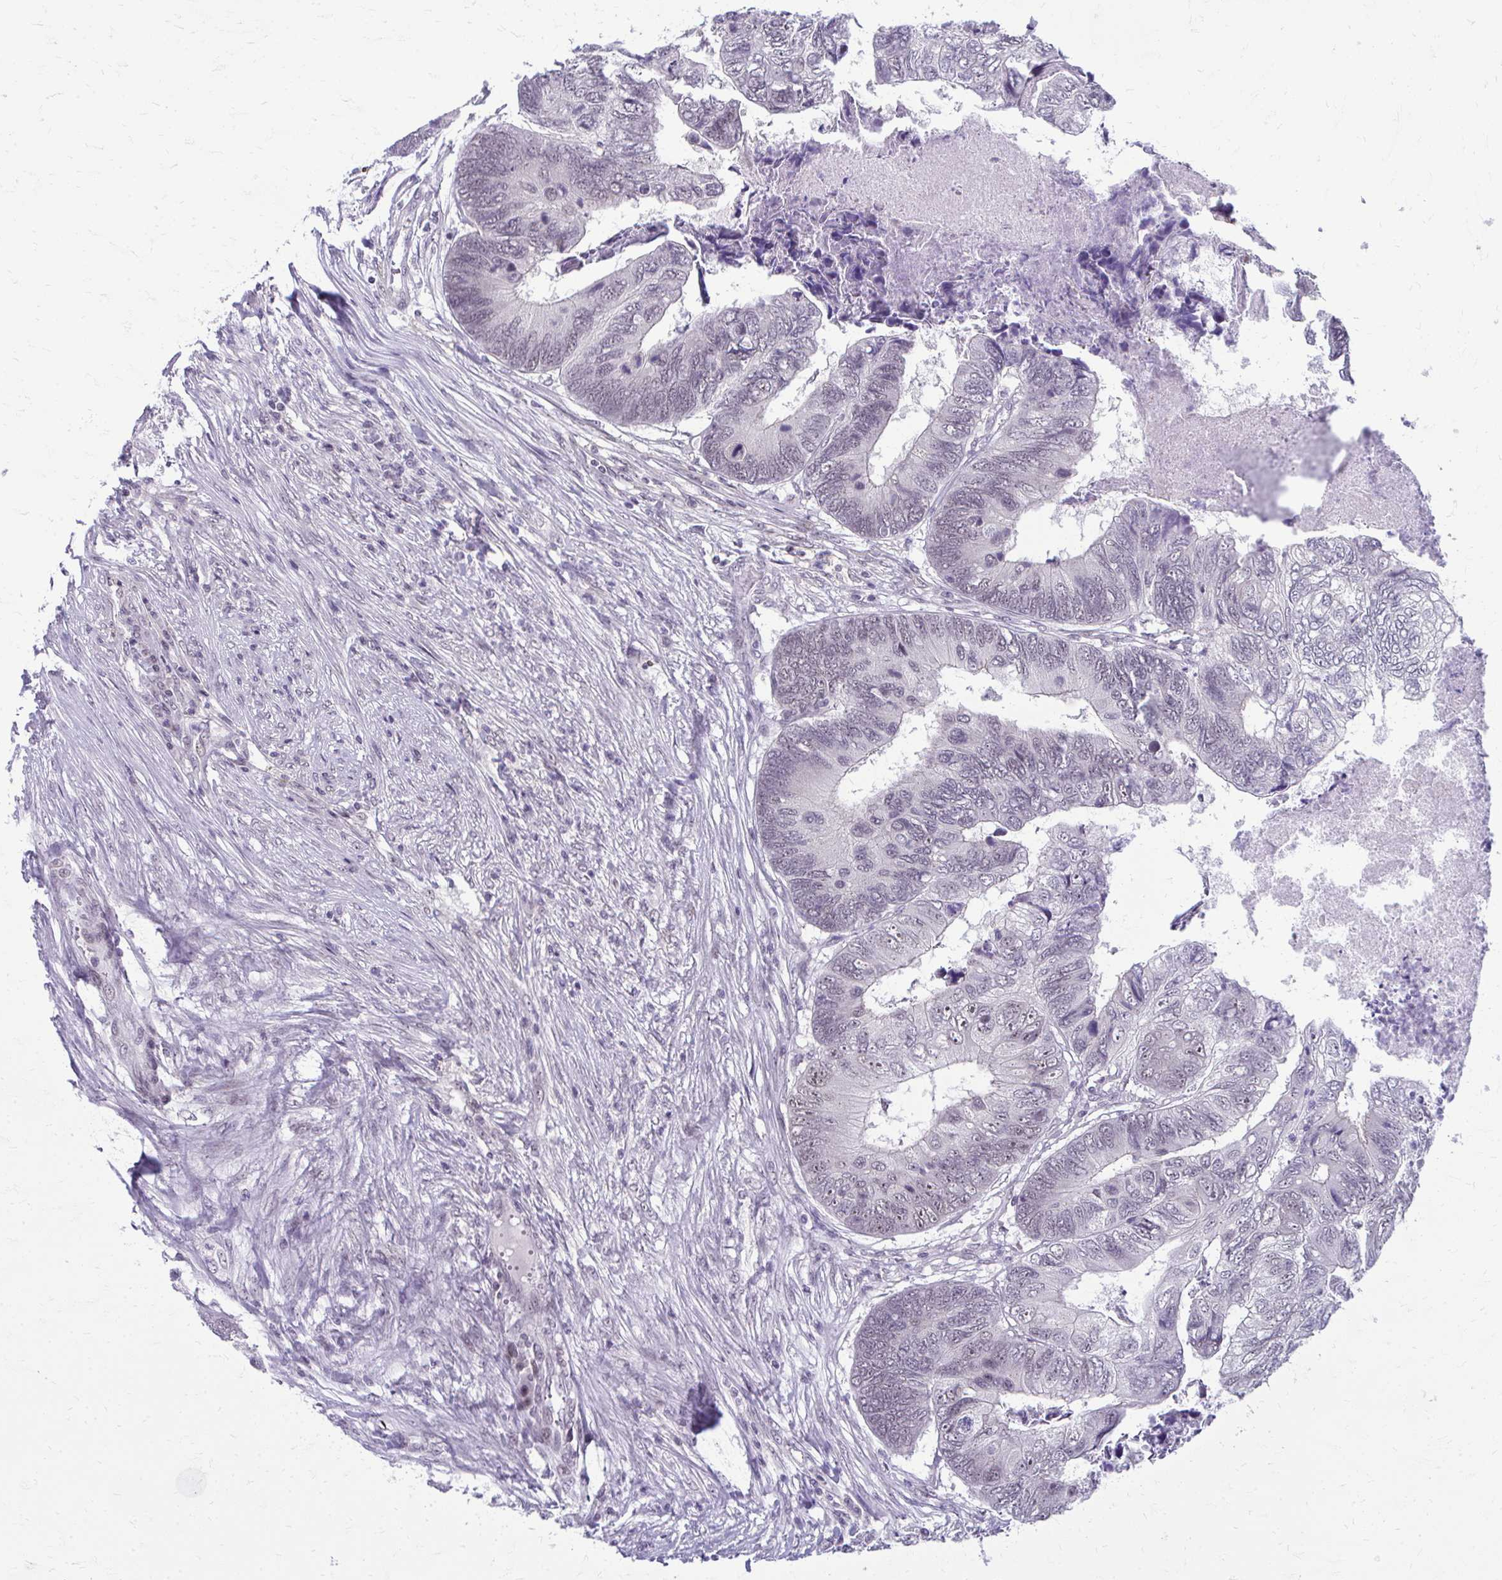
{"staining": {"intensity": "negative", "quantity": "none", "location": "none"}, "tissue": "colorectal cancer", "cell_type": "Tumor cells", "image_type": "cancer", "snomed": [{"axis": "morphology", "description": "Adenocarcinoma, NOS"}, {"axis": "topography", "description": "Colon"}], "caption": "Immunohistochemistry of colorectal adenocarcinoma shows no staining in tumor cells.", "gene": "MAF1", "patient": {"sex": "female", "age": 67}}